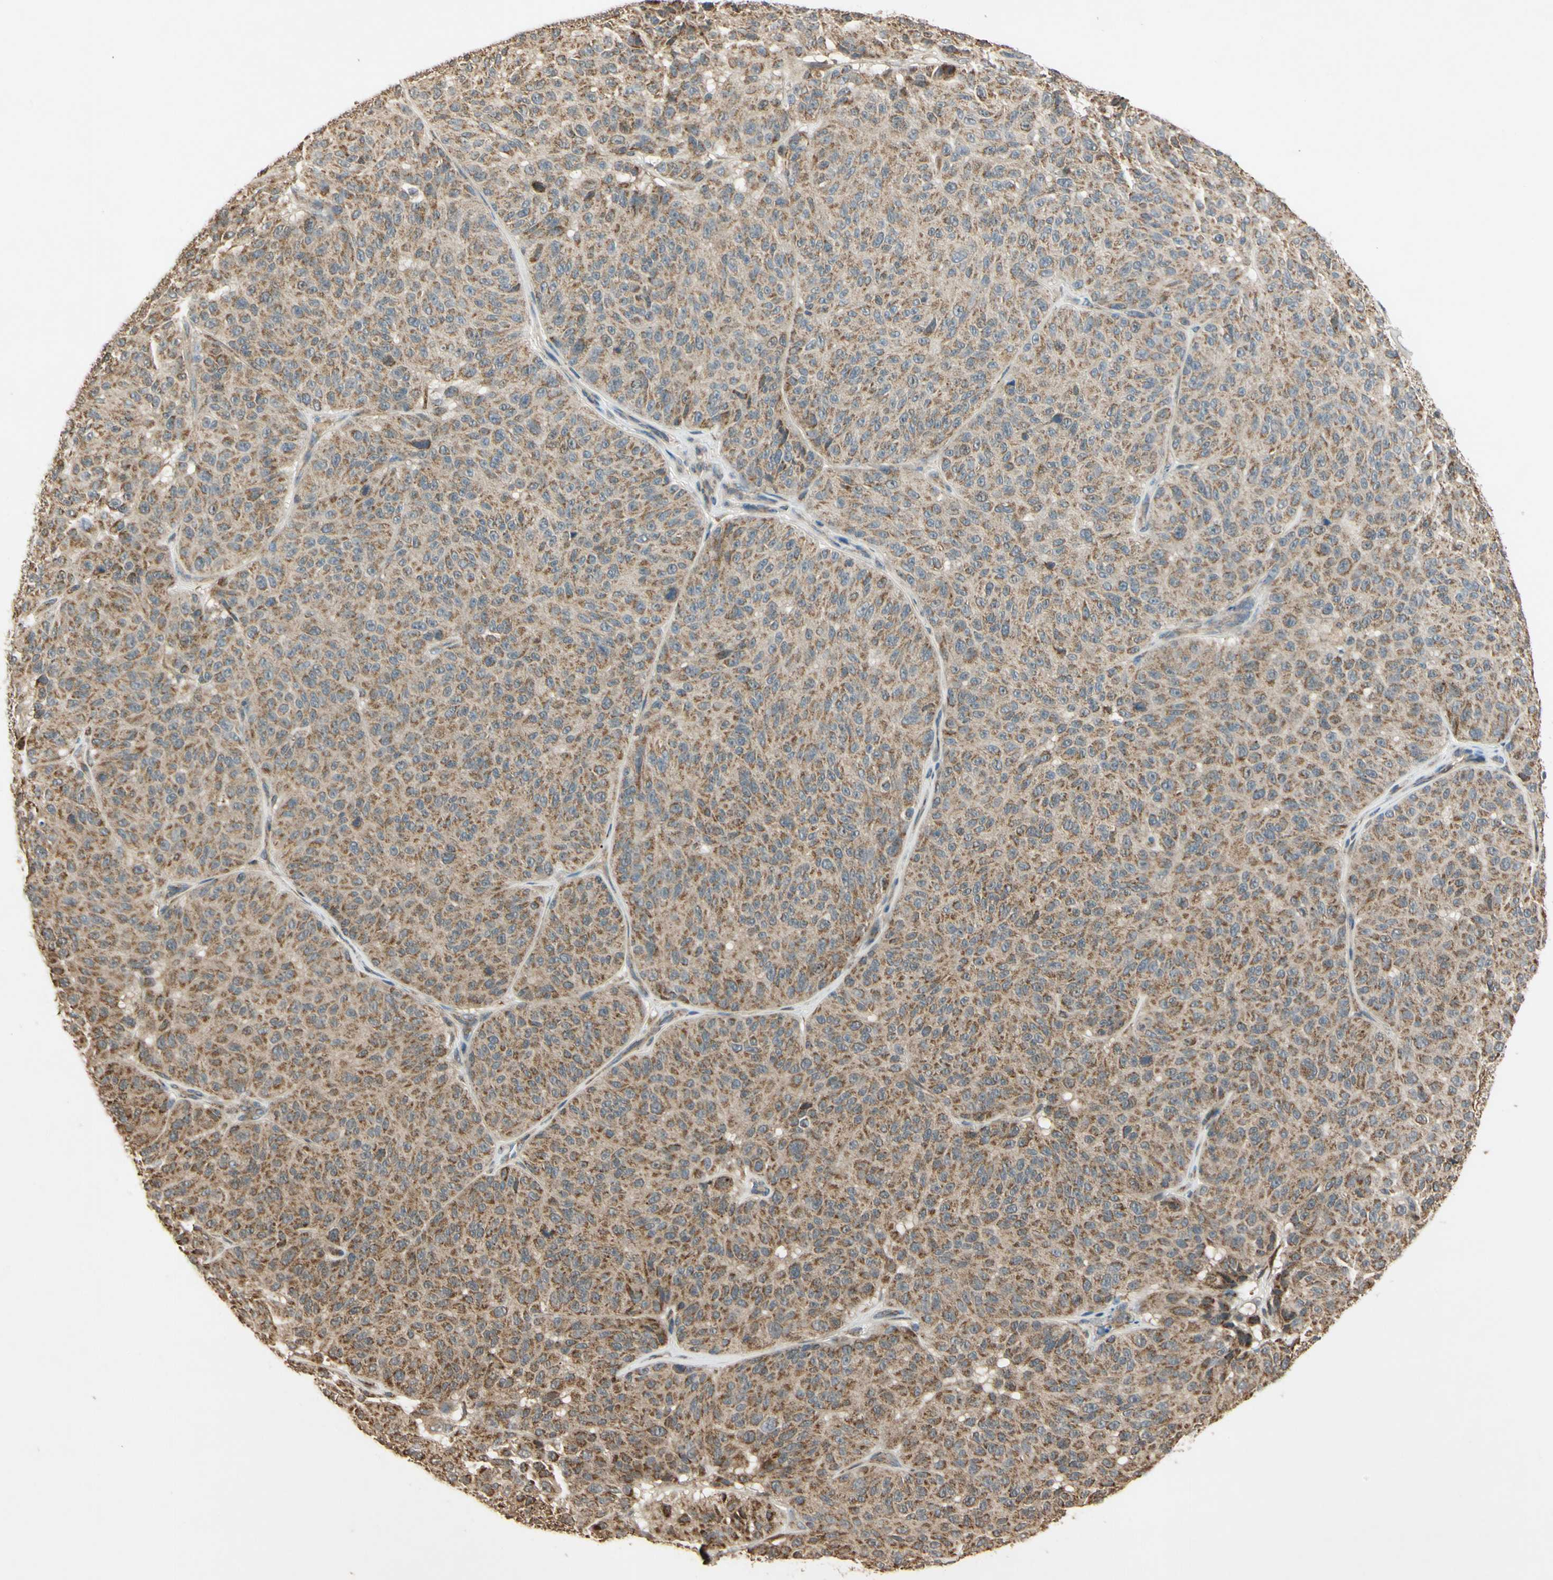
{"staining": {"intensity": "moderate", "quantity": ">75%", "location": "cytoplasmic/membranous"}, "tissue": "melanoma", "cell_type": "Tumor cells", "image_type": "cancer", "snomed": [{"axis": "morphology", "description": "Malignant melanoma, NOS"}, {"axis": "topography", "description": "Skin"}], "caption": "This image shows malignant melanoma stained with immunohistochemistry (IHC) to label a protein in brown. The cytoplasmic/membranous of tumor cells show moderate positivity for the protein. Nuclei are counter-stained blue.", "gene": "PRDX5", "patient": {"sex": "female", "age": 46}}